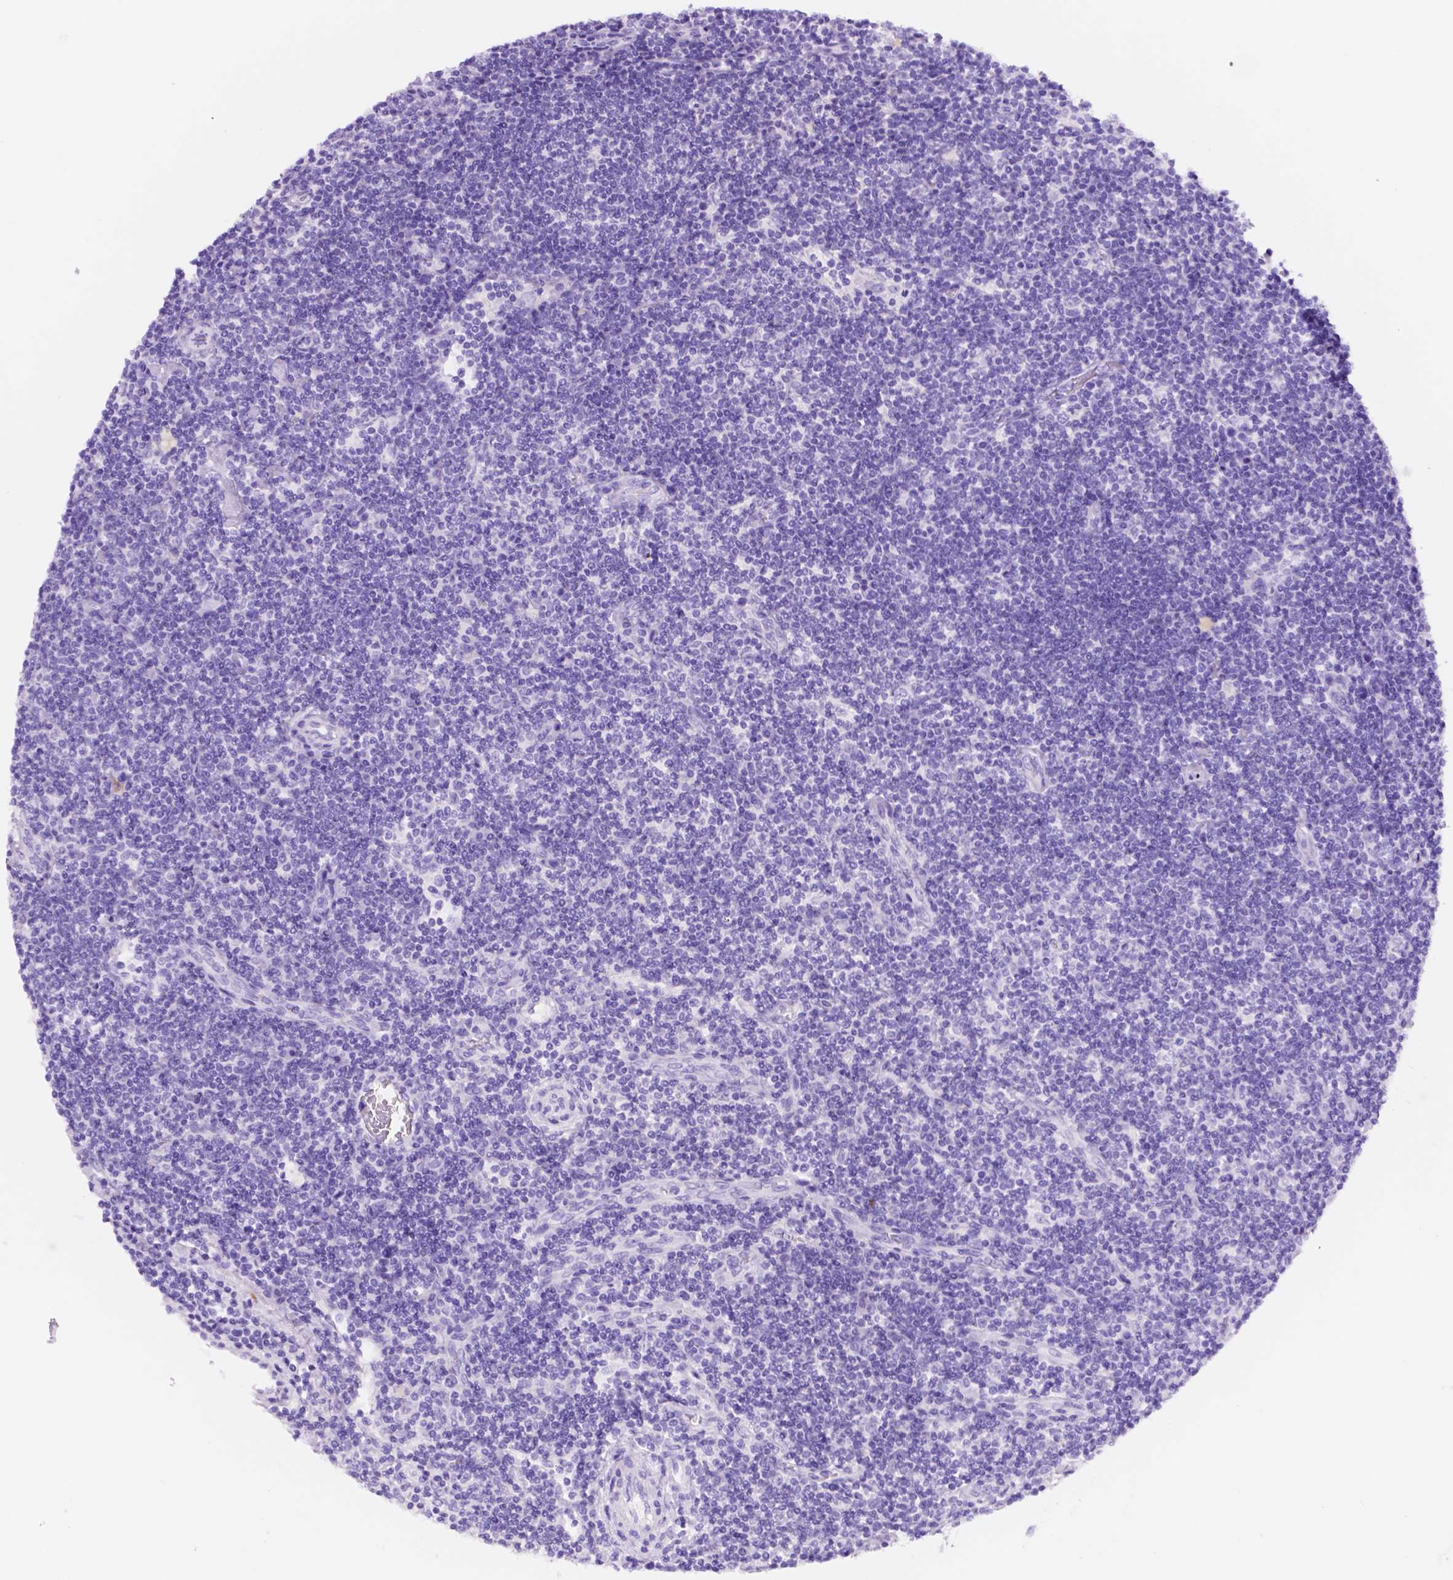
{"staining": {"intensity": "negative", "quantity": "none", "location": "none"}, "tissue": "lymphoma", "cell_type": "Tumor cells", "image_type": "cancer", "snomed": [{"axis": "morphology", "description": "Hodgkin's disease, NOS"}, {"axis": "topography", "description": "Lymph node"}], "caption": "Immunohistochemistry (IHC) photomicrograph of neoplastic tissue: human Hodgkin's disease stained with DAB (3,3'-diaminobenzidine) exhibits no significant protein positivity in tumor cells.", "gene": "FOXB2", "patient": {"sex": "male", "age": 40}}